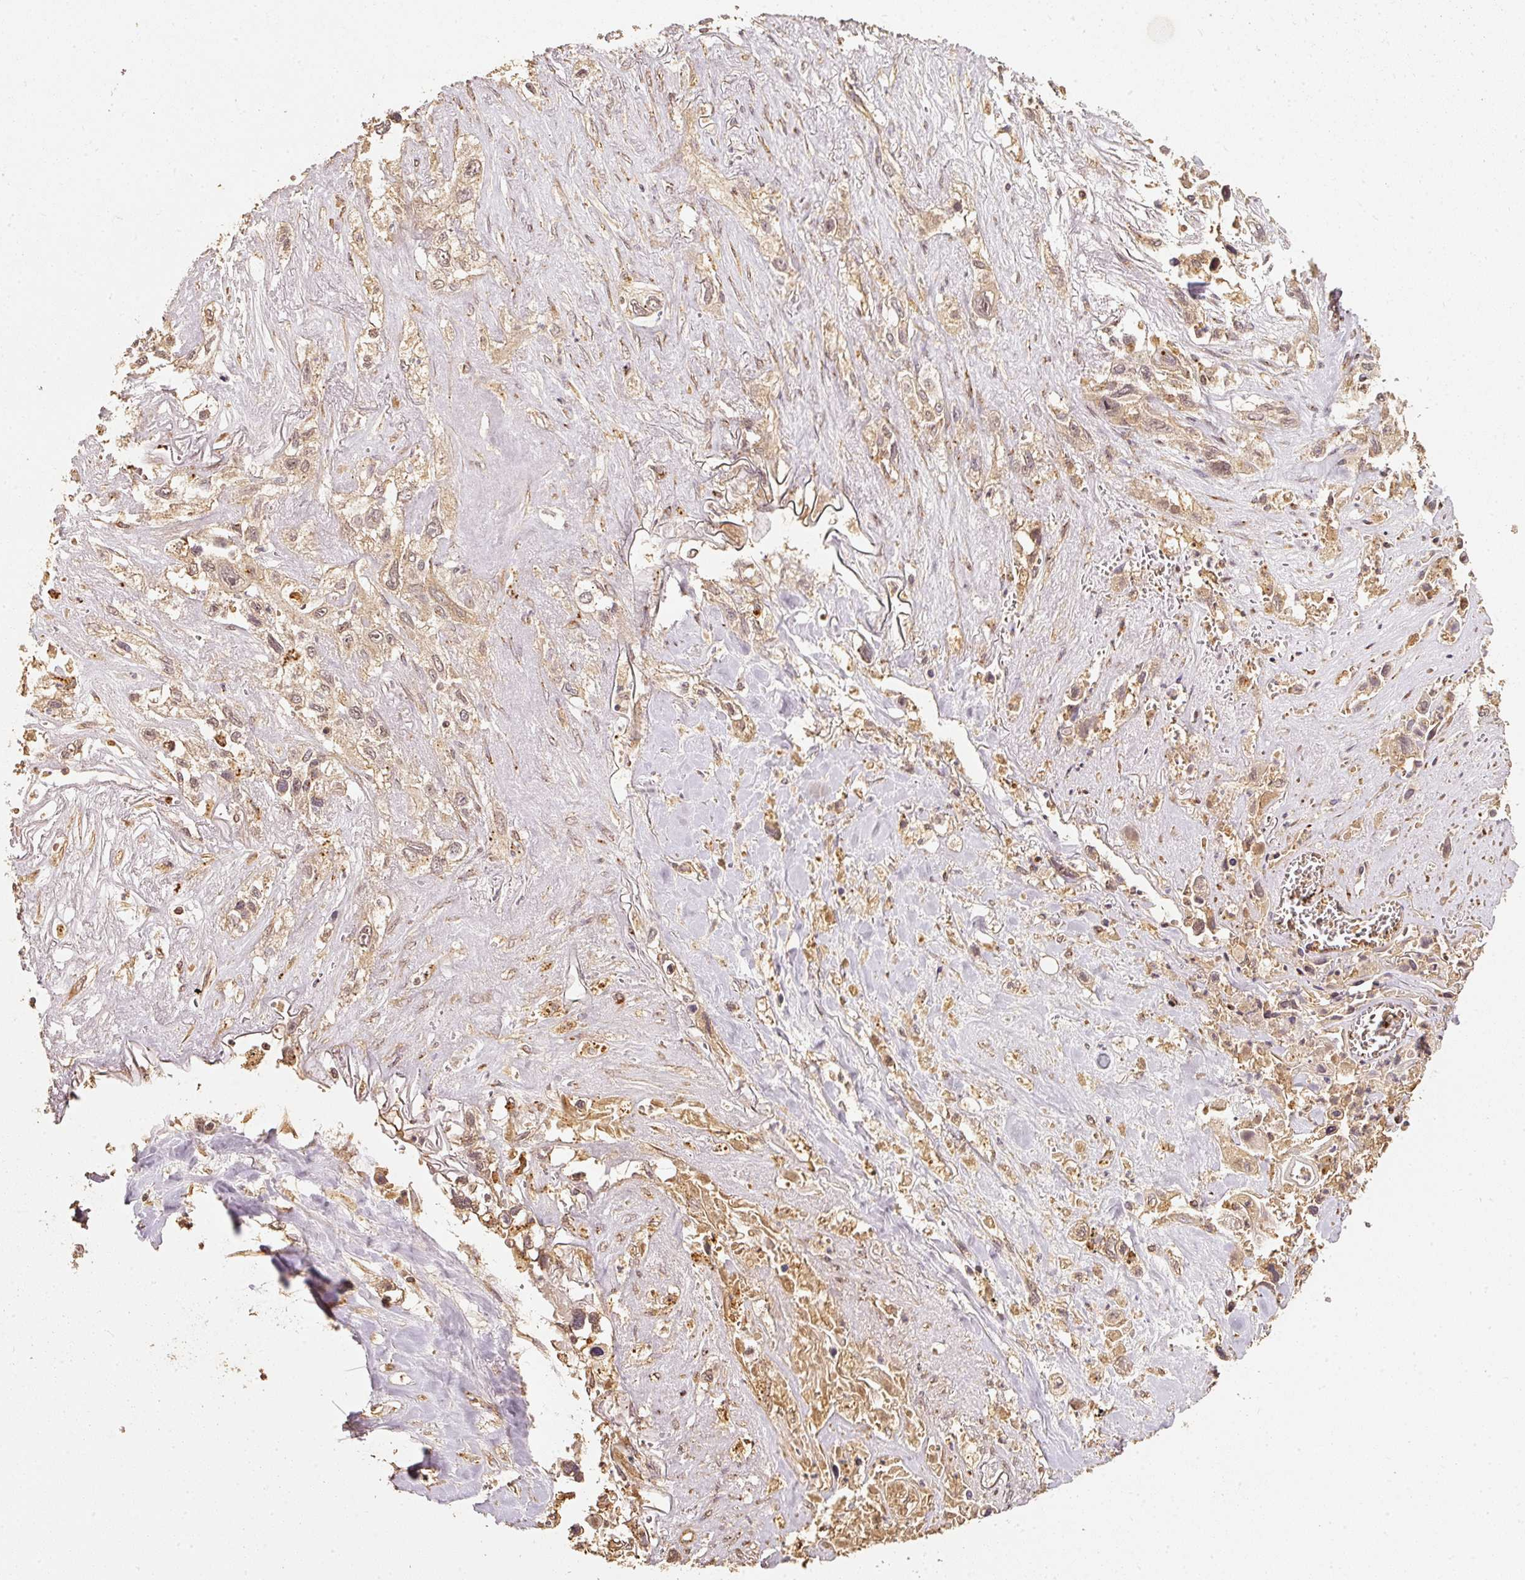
{"staining": {"intensity": "weak", "quantity": ">75%", "location": "cytoplasmic/membranous"}, "tissue": "lung cancer", "cell_type": "Tumor cells", "image_type": "cancer", "snomed": [{"axis": "morphology", "description": "Squamous cell carcinoma, NOS"}, {"axis": "topography", "description": "Lung"}], "caption": "Immunohistochemical staining of human lung cancer displays low levels of weak cytoplasmic/membranous protein expression in about >75% of tumor cells.", "gene": "FUT8", "patient": {"sex": "female", "age": 69}}